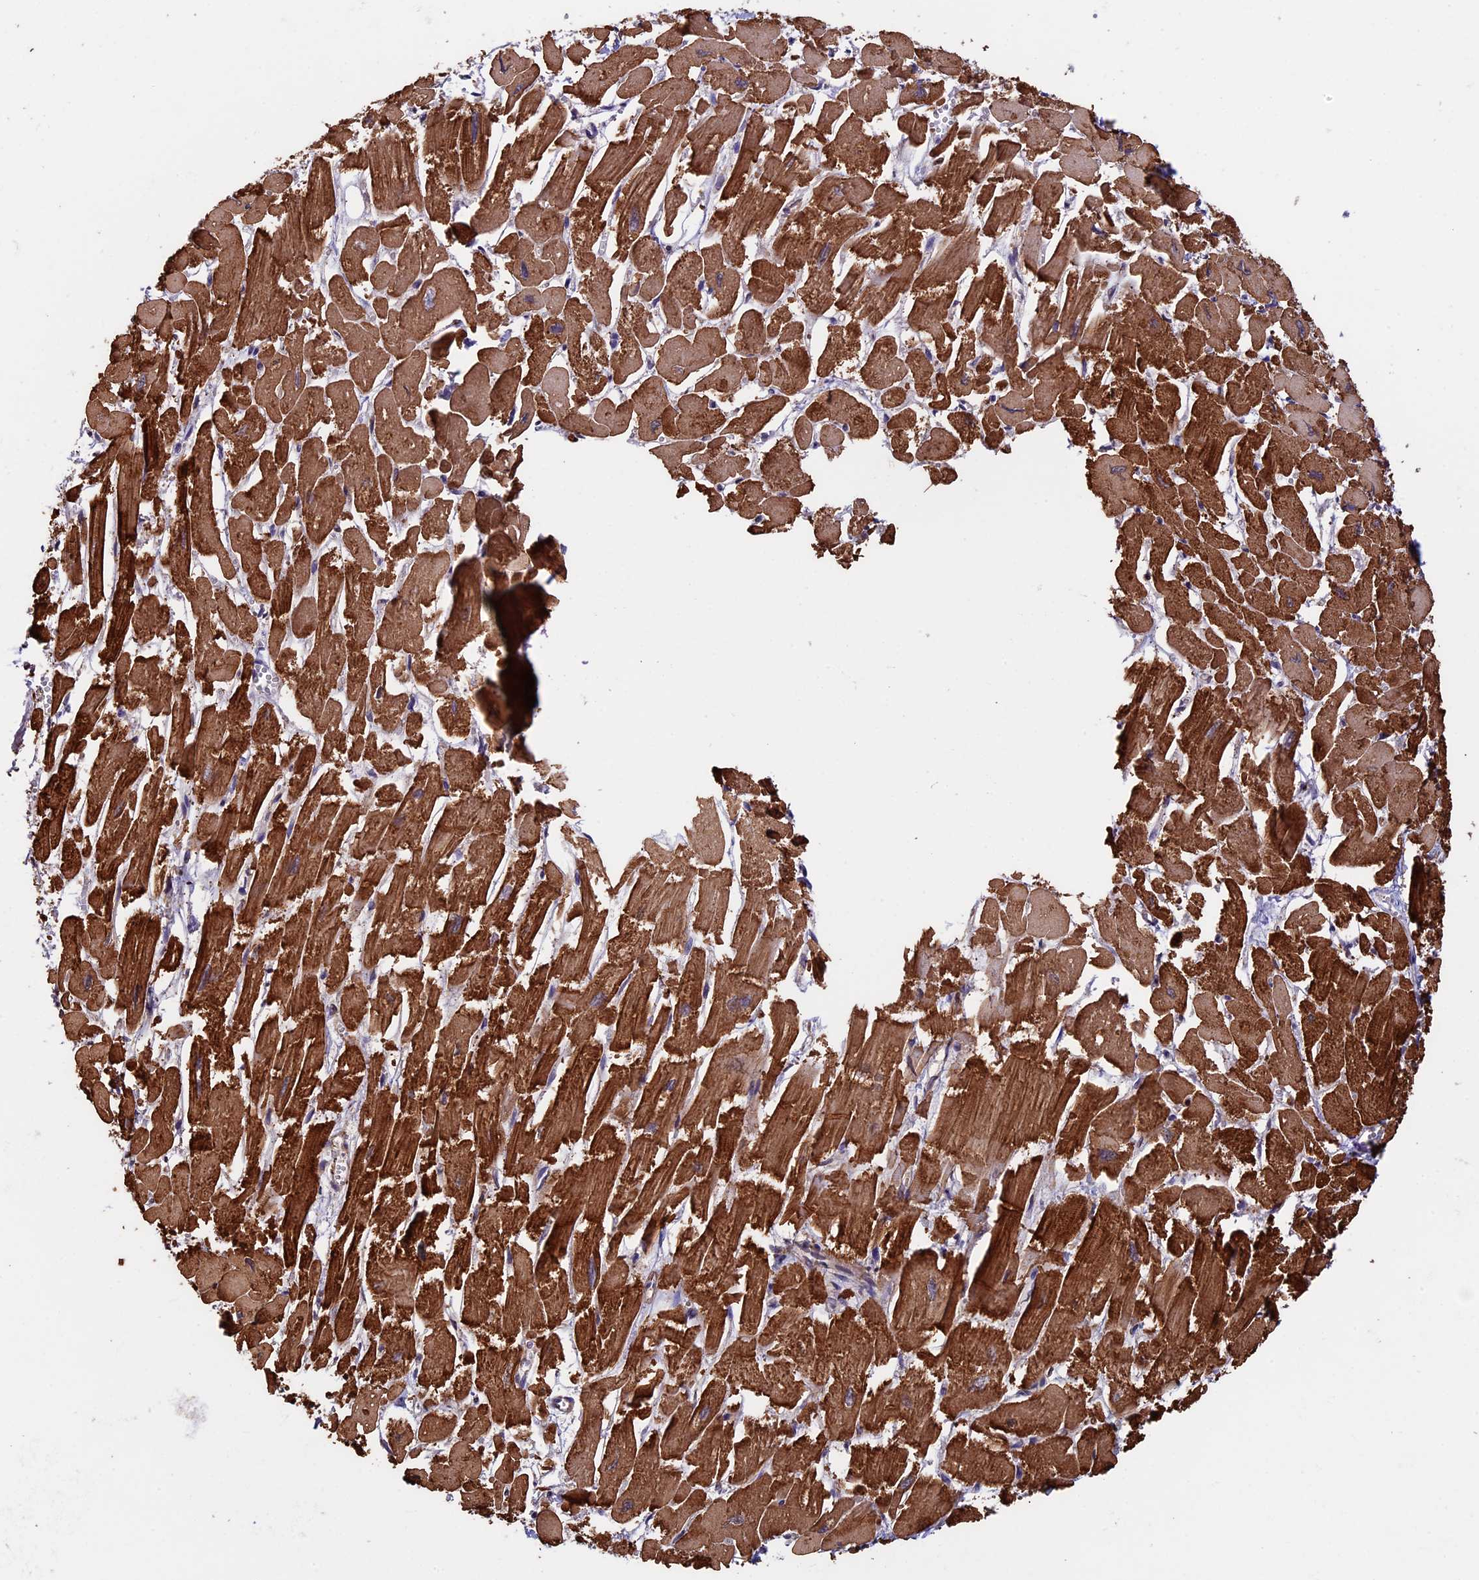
{"staining": {"intensity": "strong", "quantity": ">75%", "location": "cytoplasmic/membranous"}, "tissue": "heart muscle", "cell_type": "Cardiomyocytes", "image_type": "normal", "snomed": [{"axis": "morphology", "description": "Normal tissue, NOS"}, {"axis": "topography", "description": "Heart"}], "caption": "IHC photomicrograph of benign heart muscle: human heart muscle stained using immunohistochemistry shows high levels of strong protein expression localized specifically in the cytoplasmic/membranous of cardiomyocytes, appearing as a cytoplasmic/membranous brown color.", "gene": "SLC9A5", "patient": {"sex": "male", "age": 54}}